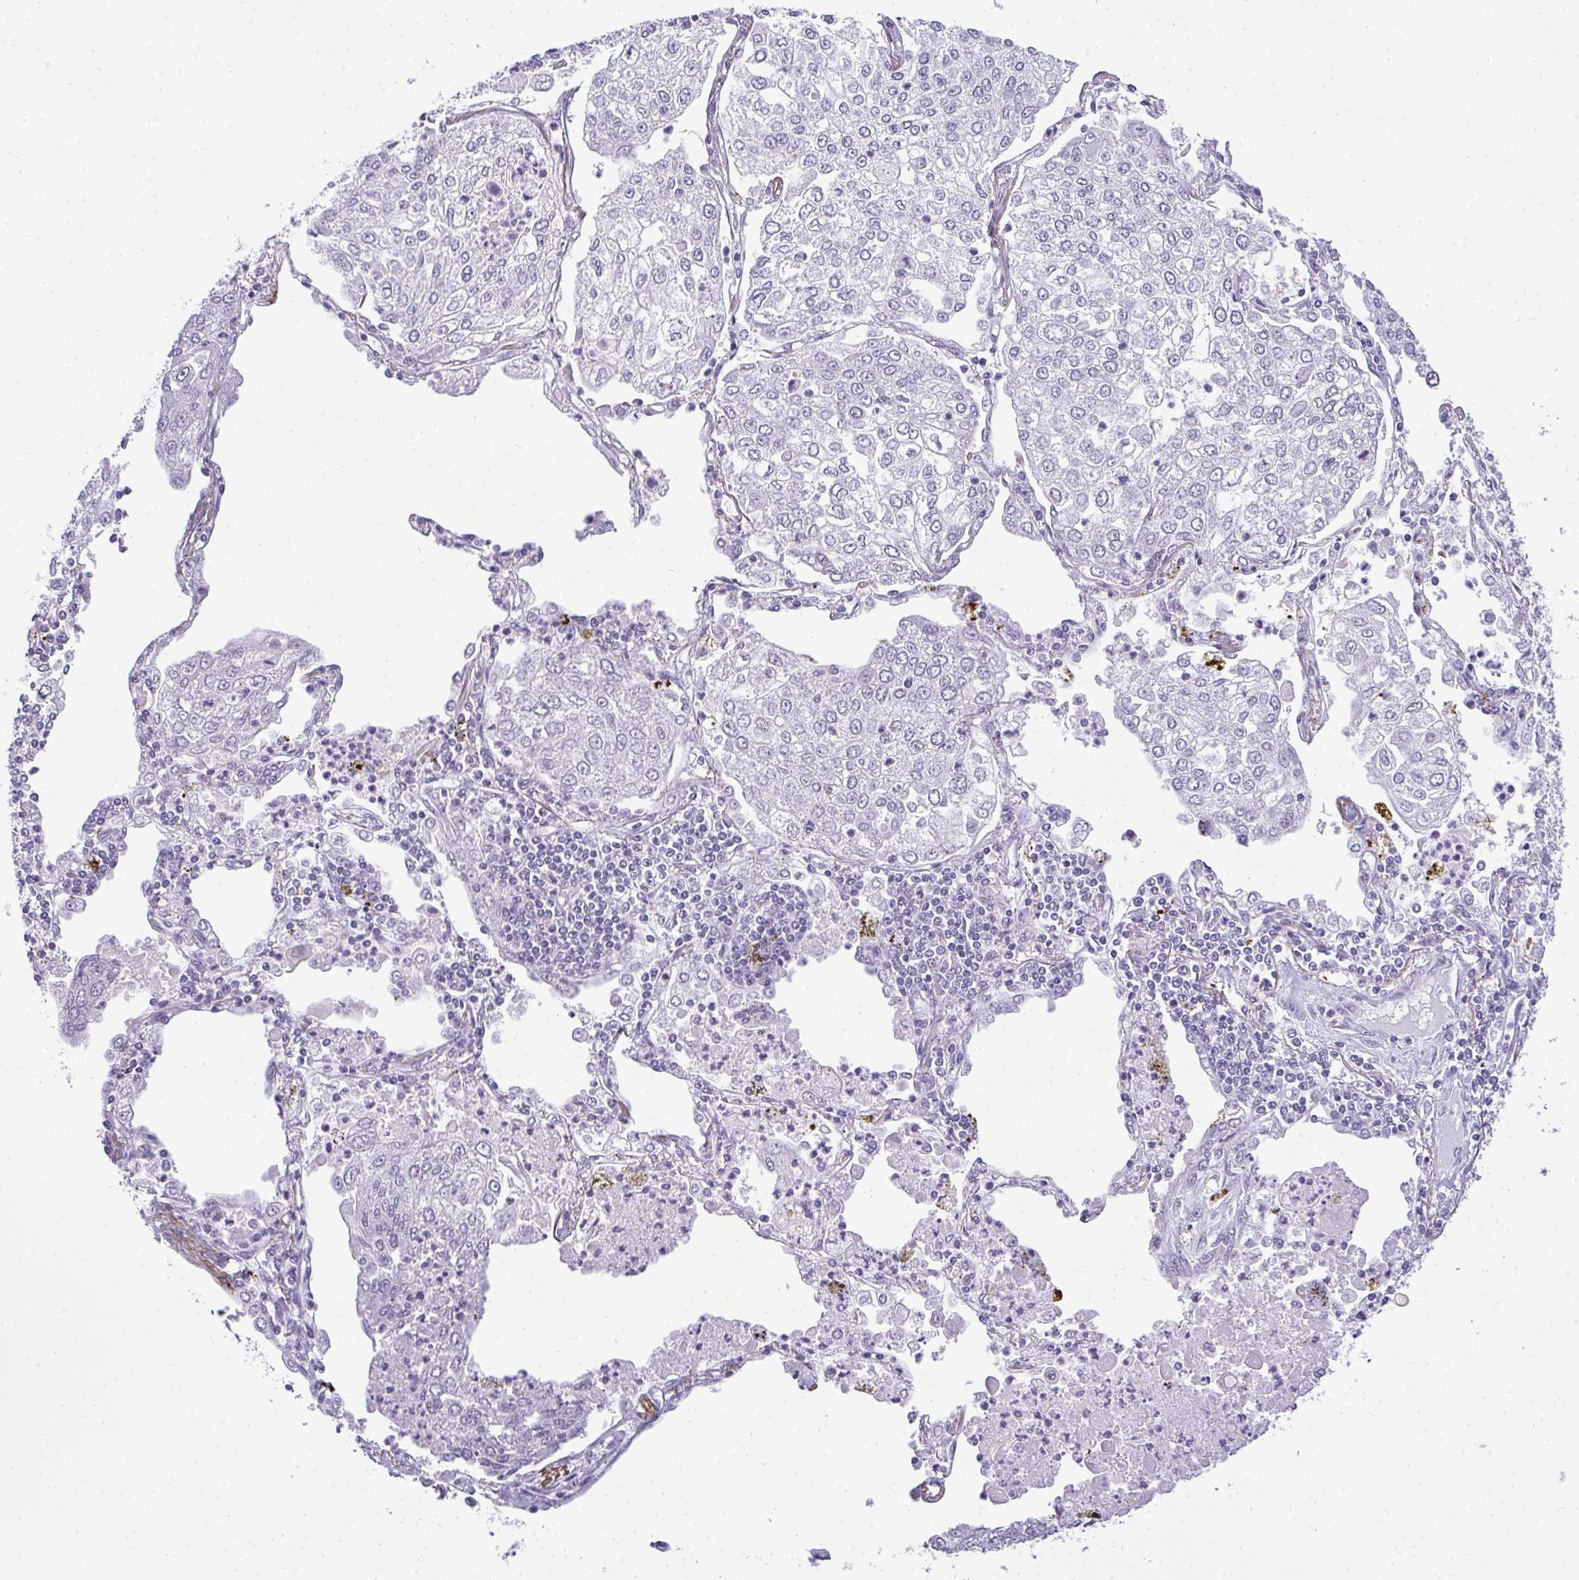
{"staining": {"intensity": "negative", "quantity": "none", "location": "none"}, "tissue": "lung cancer", "cell_type": "Tumor cells", "image_type": "cancer", "snomed": [{"axis": "morphology", "description": "Squamous cell carcinoma, NOS"}, {"axis": "topography", "description": "Lung"}], "caption": "Immunohistochemistry (IHC) of squamous cell carcinoma (lung) reveals no positivity in tumor cells.", "gene": "PLA2G1B", "patient": {"sex": "male", "age": 74}}